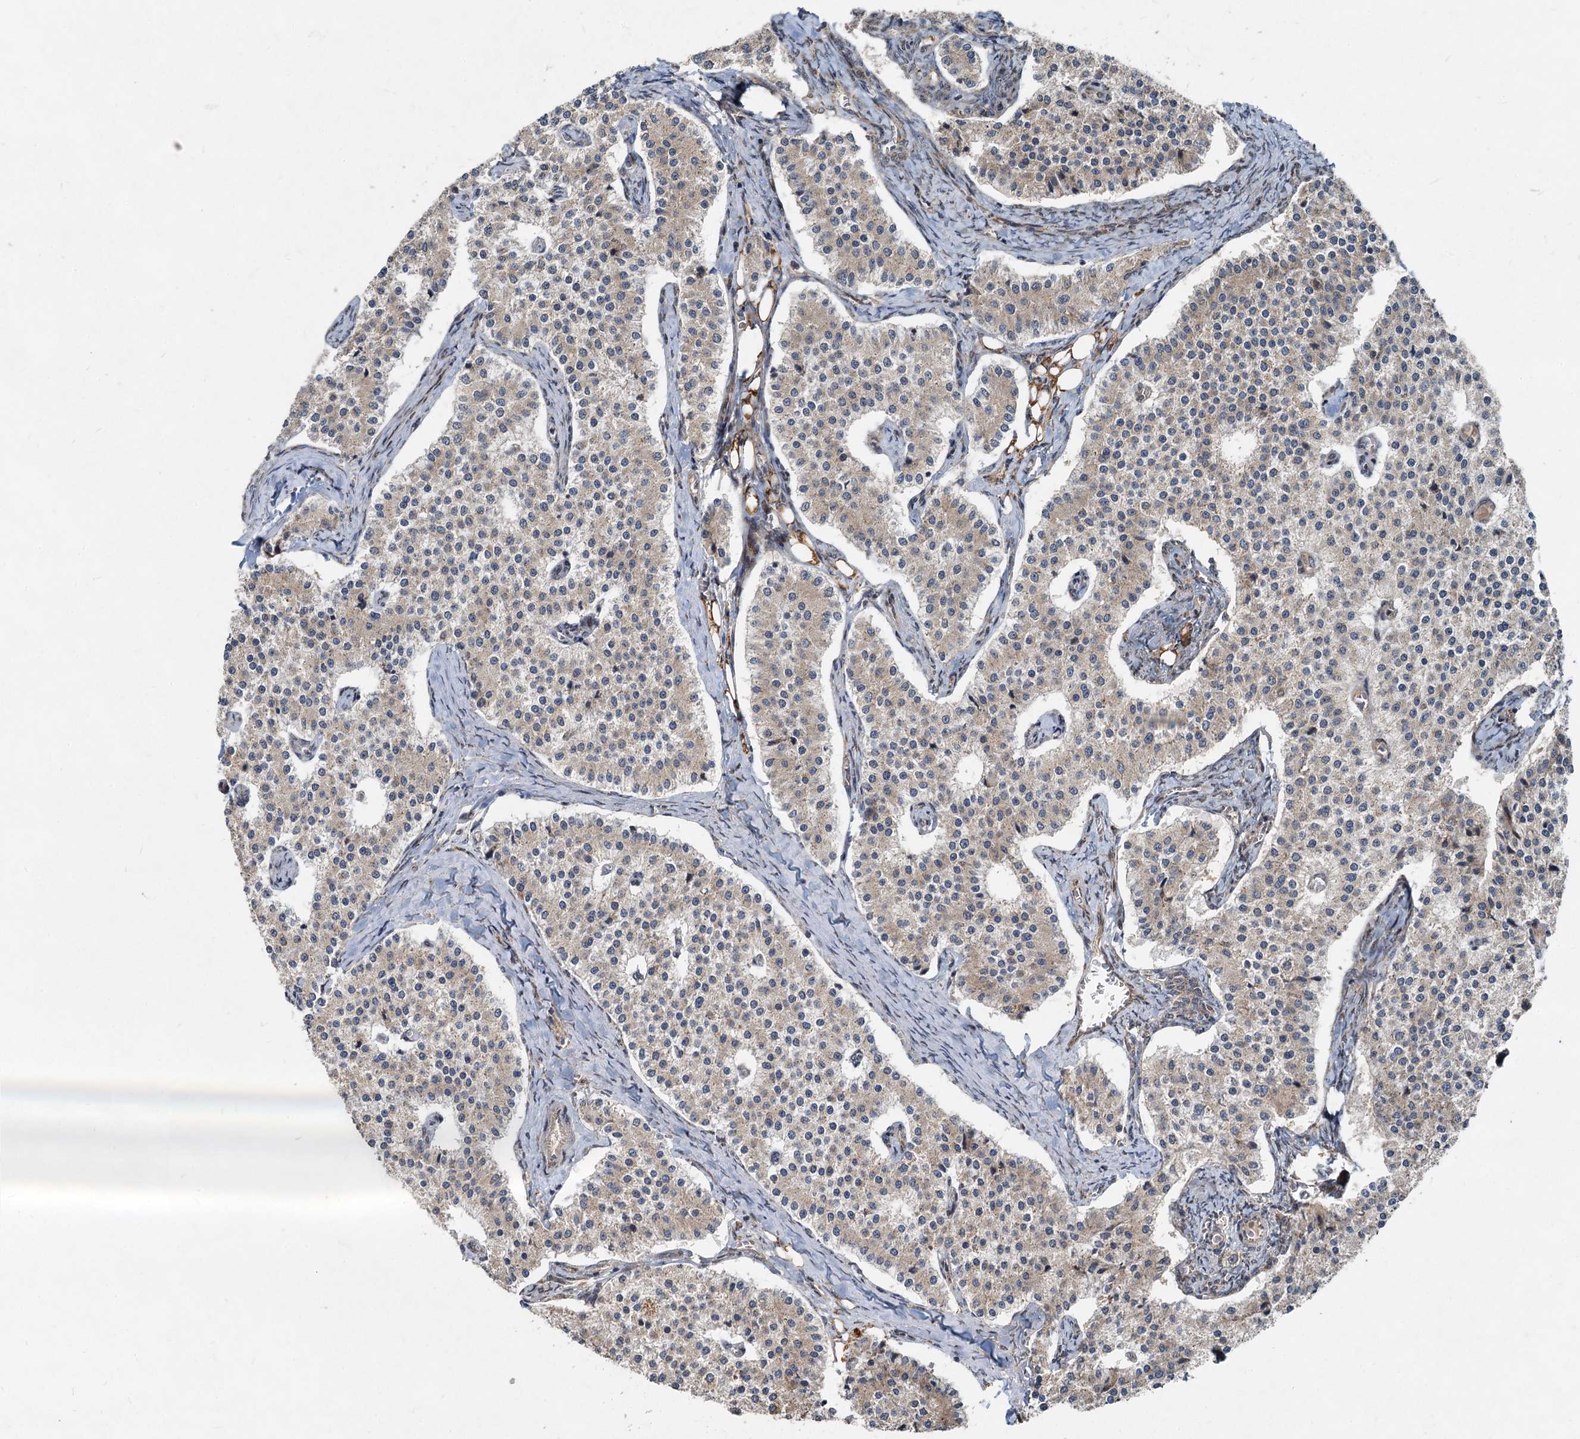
{"staining": {"intensity": "weak", "quantity": "<25%", "location": "cytoplasmic/membranous"}, "tissue": "carcinoid", "cell_type": "Tumor cells", "image_type": "cancer", "snomed": [{"axis": "morphology", "description": "Carcinoid, malignant, NOS"}, {"axis": "topography", "description": "Colon"}], "caption": "Immunohistochemistry (IHC) of carcinoid (malignant) displays no expression in tumor cells.", "gene": "CEP68", "patient": {"sex": "female", "age": 52}}